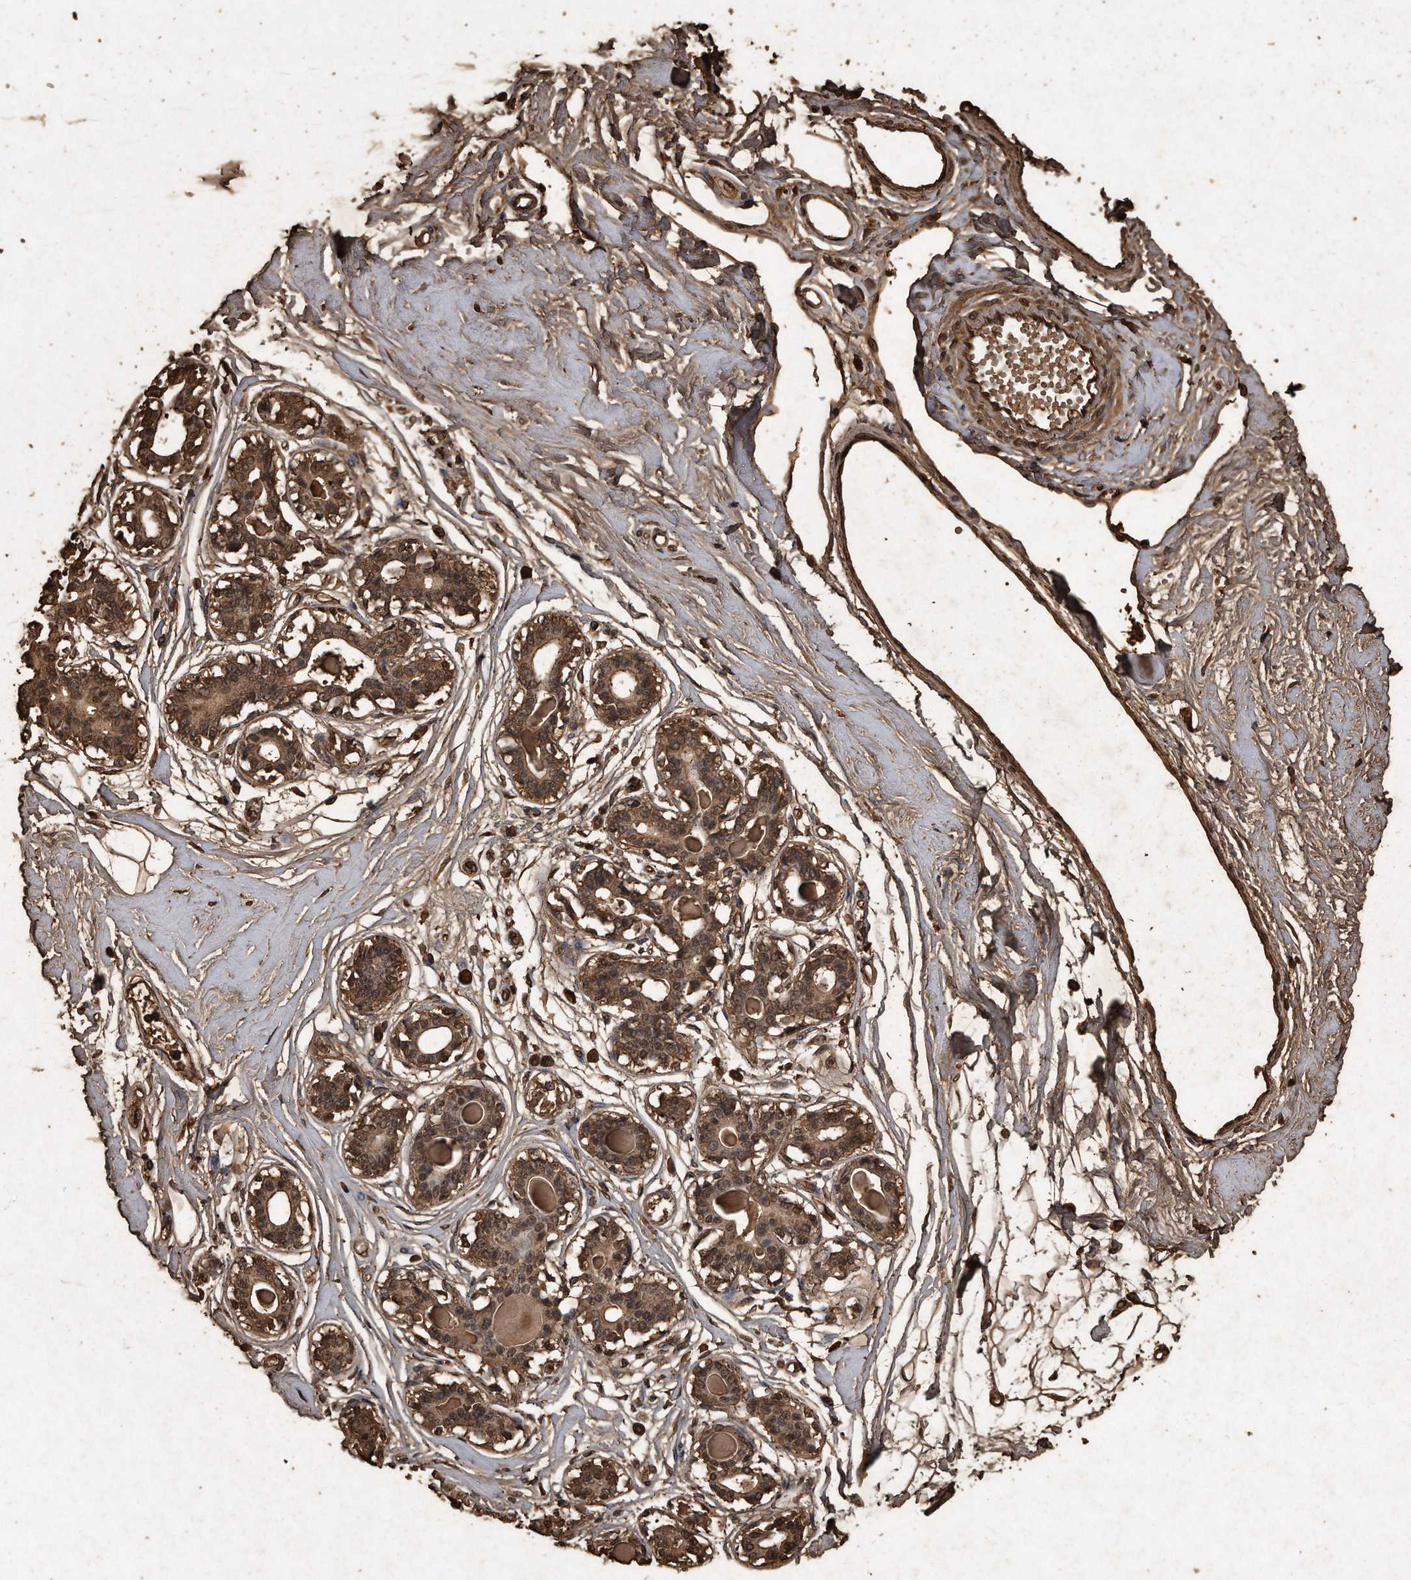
{"staining": {"intensity": "strong", "quantity": ">75%", "location": "cytoplasmic/membranous"}, "tissue": "breast", "cell_type": "Adipocytes", "image_type": "normal", "snomed": [{"axis": "morphology", "description": "Normal tissue, NOS"}, {"axis": "topography", "description": "Breast"}], "caption": "A histopathology image of human breast stained for a protein demonstrates strong cytoplasmic/membranous brown staining in adipocytes. The staining is performed using DAB brown chromogen to label protein expression. The nuclei are counter-stained blue using hematoxylin.", "gene": "CFLAR", "patient": {"sex": "female", "age": 45}}